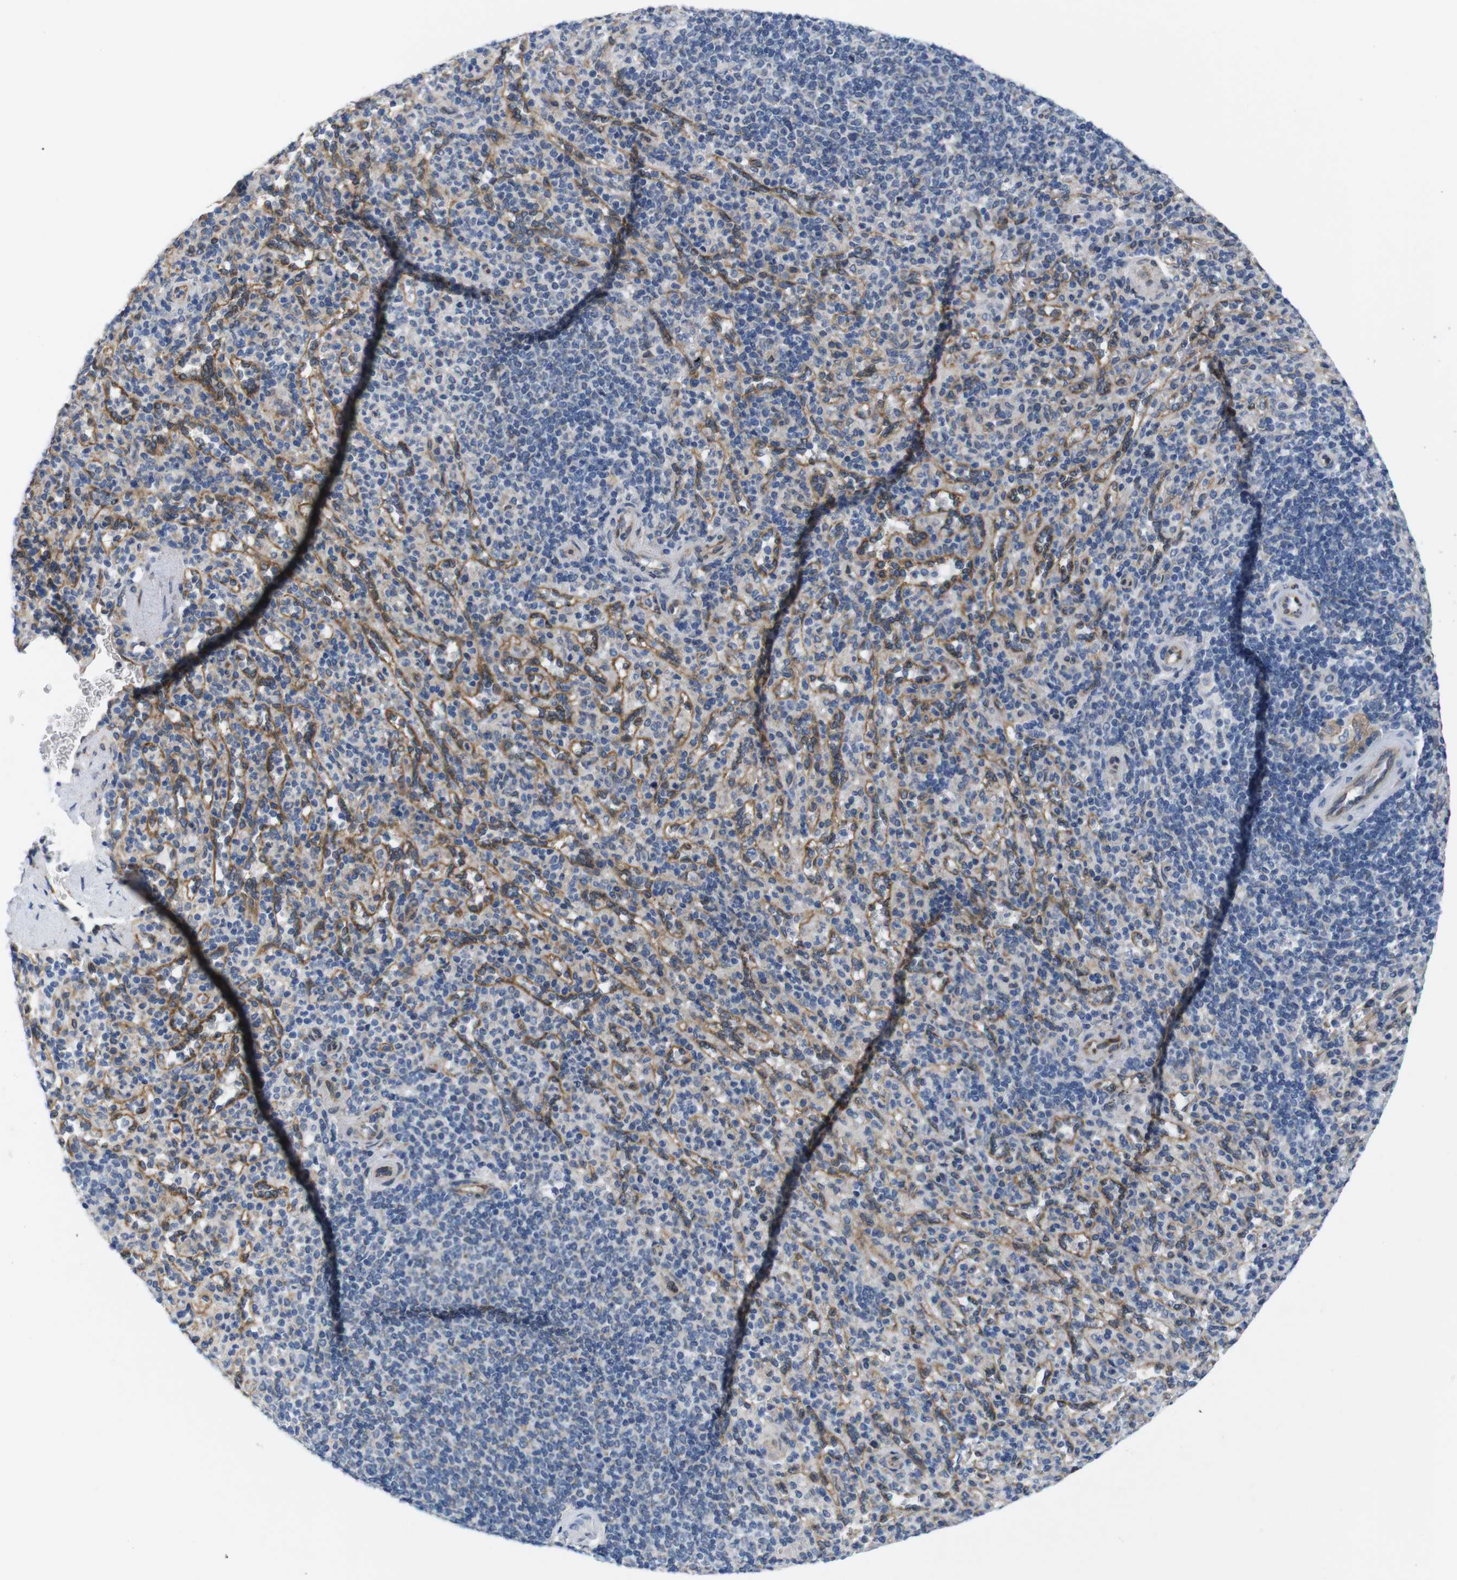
{"staining": {"intensity": "negative", "quantity": "none", "location": "none"}, "tissue": "spleen", "cell_type": "Cells in red pulp", "image_type": "normal", "snomed": [{"axis": "morphology", "description": "Normal tissue, NOS"}, {"axis": "topography", "description": "Spleen"}], "caption": "Immunohistochemistry (IHC) of benign spleen demonstrates no expression in cells in red pulp. Nuclei are stained in blue.", "gene": "HACD3", "patient": {"sex": "male", "age": 36}}